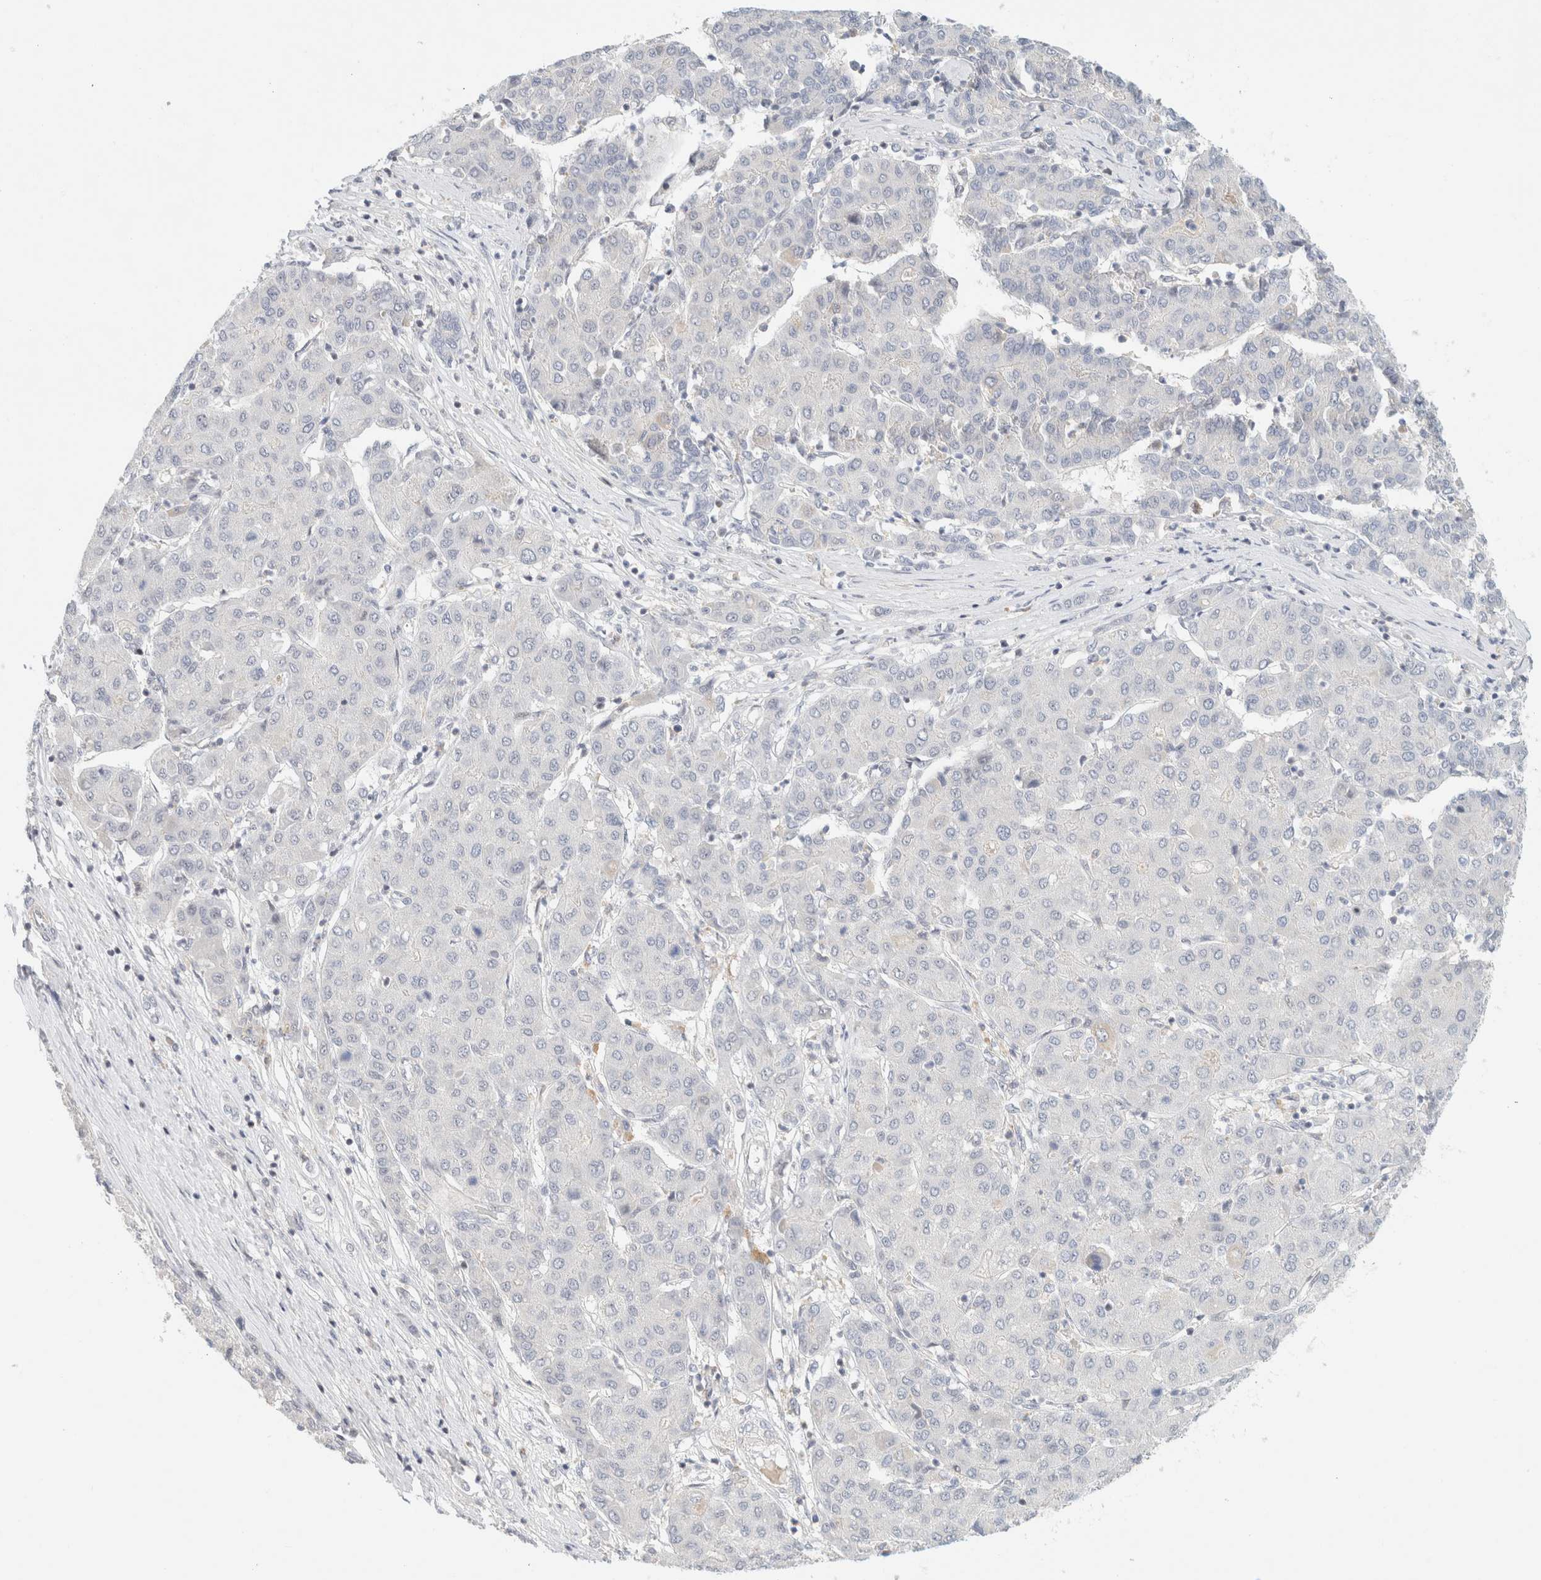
{"staining": {"intensity": "negative", "quantity": "none", "location": "none"}, "tissue": "liver cancer", "cell_type": "Tumor cells", "image_type": "cancer", "snomed": [{"axis": "morphology", "description": "Carcinoma, Hepatocellular, NOS"}, {"axis": "topography", "description": "Liver"}], "caption": "Immunohistochemistry (IHC) image of neoplastic tissue: hepatocellular carcinoma (liver) stained with DAB (3,3'-diaminobenzidine) shows no significant protein expression in tumor cells.", "gene": "MRM3", "patient": {"sex": "male", "age": 65}}